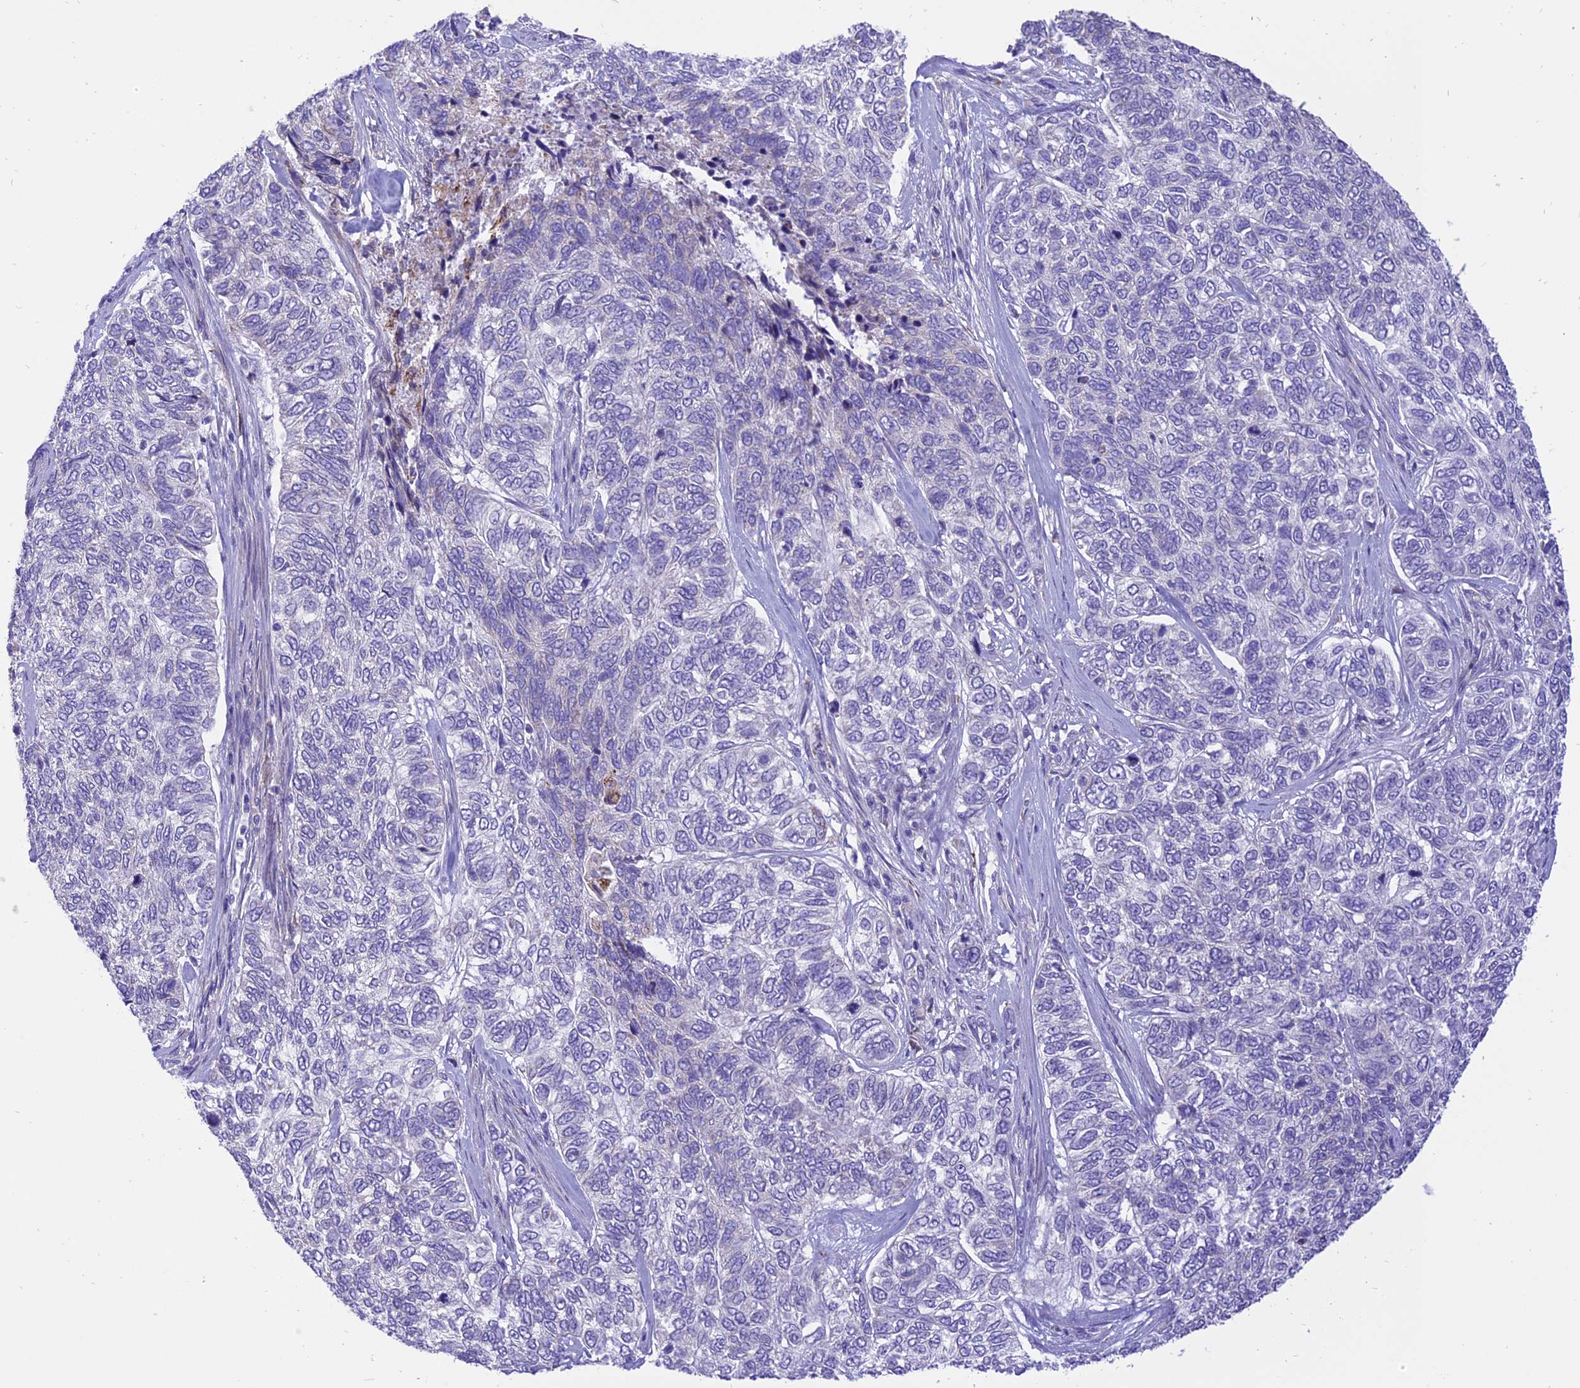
{"staining": {"intensity": "negative", "quantity": "none", "location": "none"}, "tissue": "skin cancer", "cell_type": "Tumor cells", "image_type": "cancer", "snomed": [{"axis": "morphology", "description": "Basal cell carcinoma"}, {"axis": "topography", "description": "Skin"}], "caption": "This is a histopathology image of IHC staining of skin basal cell carcinoma, which shows no expression in tumor cells.", "gene": "ARMCX6", "patient": {"sex": "female", "age": 65}}